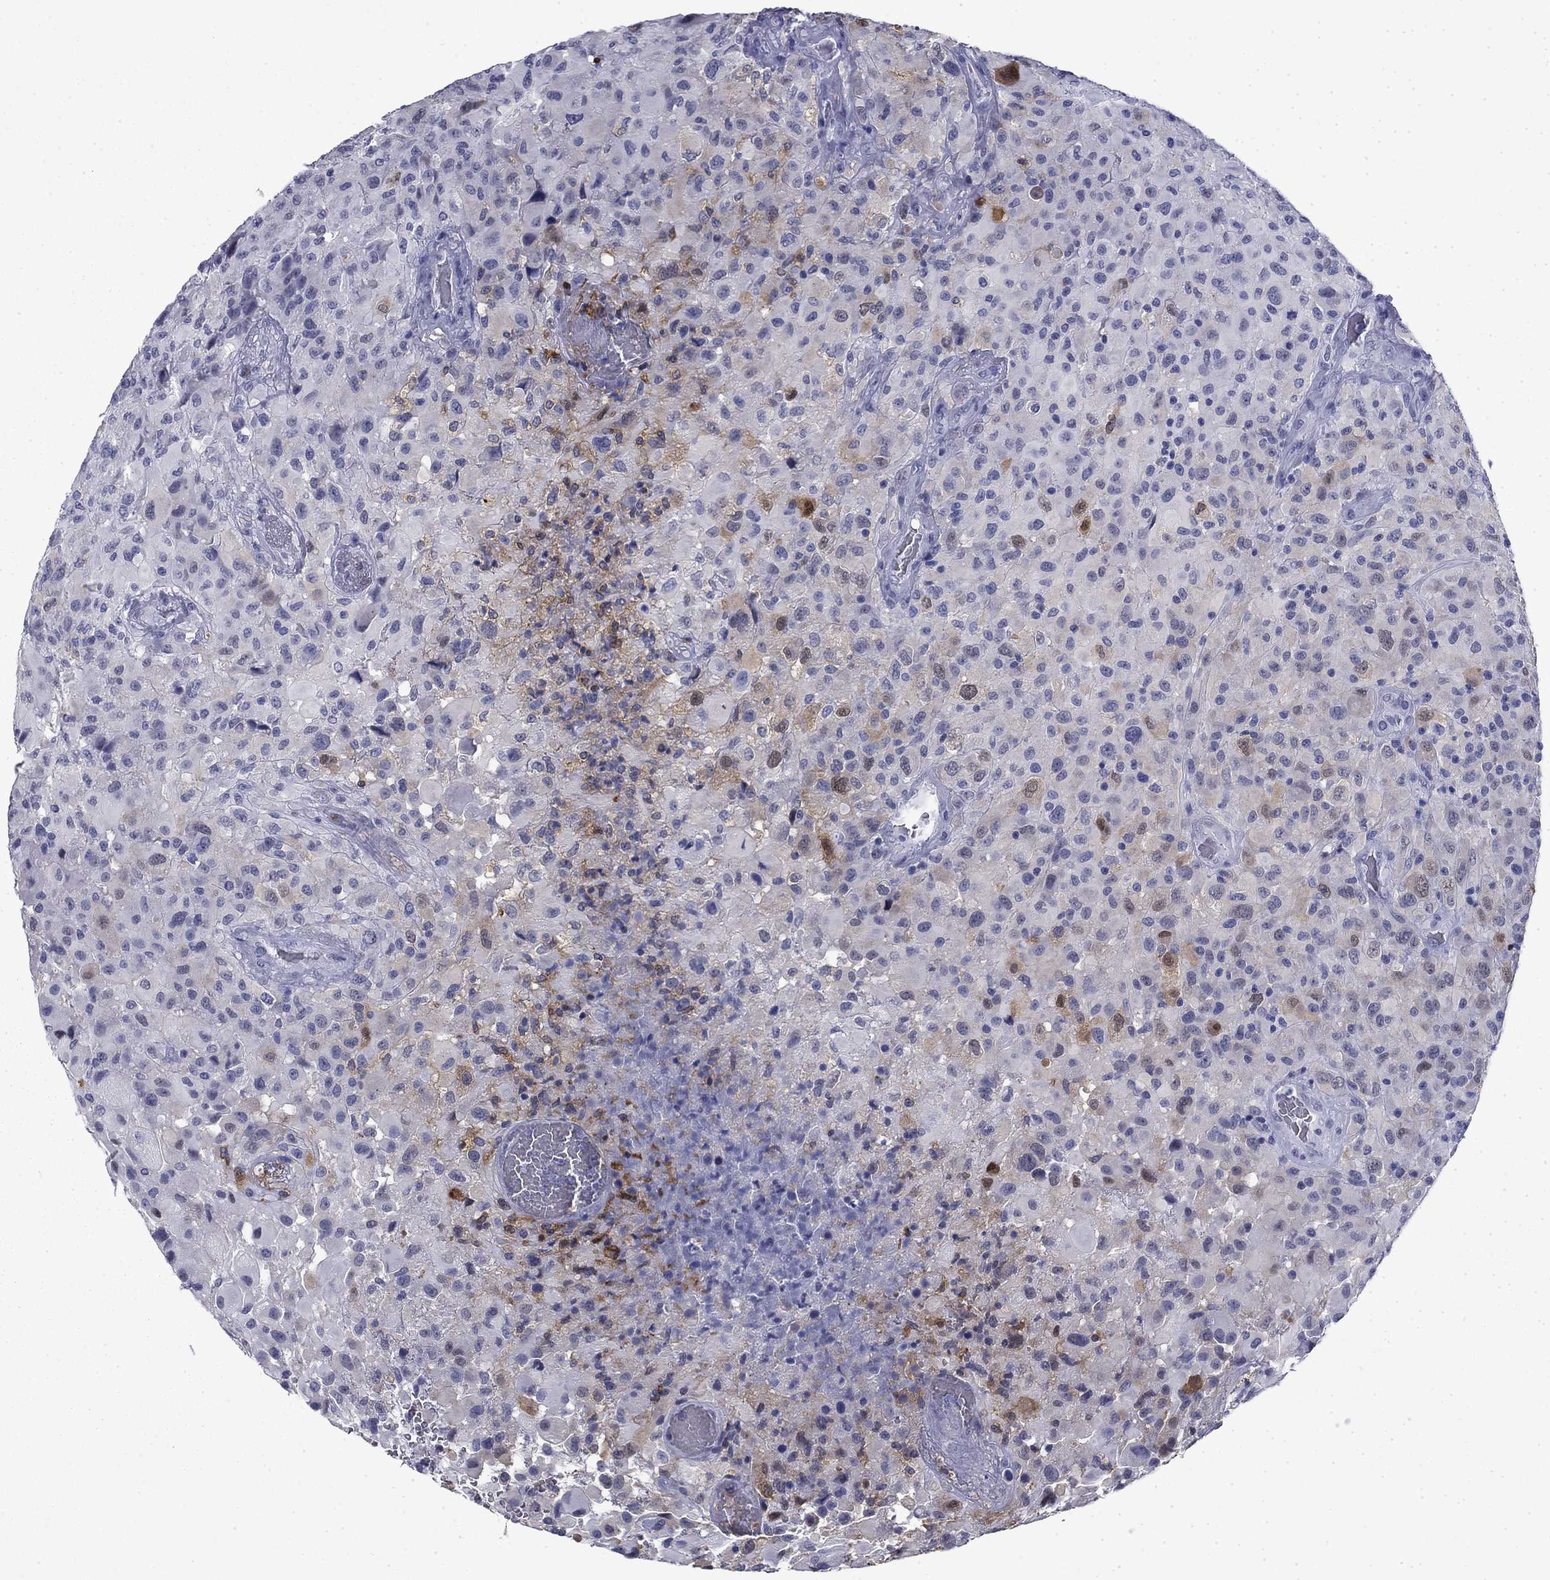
{"staining": {"intensity": "negative", "quantity": "none", "location": "none"}, "tissue": "glioma", "cell_type": "Tumor cells", "image_type": "cancer", "snomed": [{"axis": "morphology", "description": "Glioma, malignant, High grade"}, {"axis": "topography", "description": "Cerebral cortex"}], "caption": "Immunohistochemistry image of human glioma stained for a protein (brown), which reveals no positivity in tumor cells.", "gene": "BCL2L14", "patient": {"sex": "male", "age": 35}}